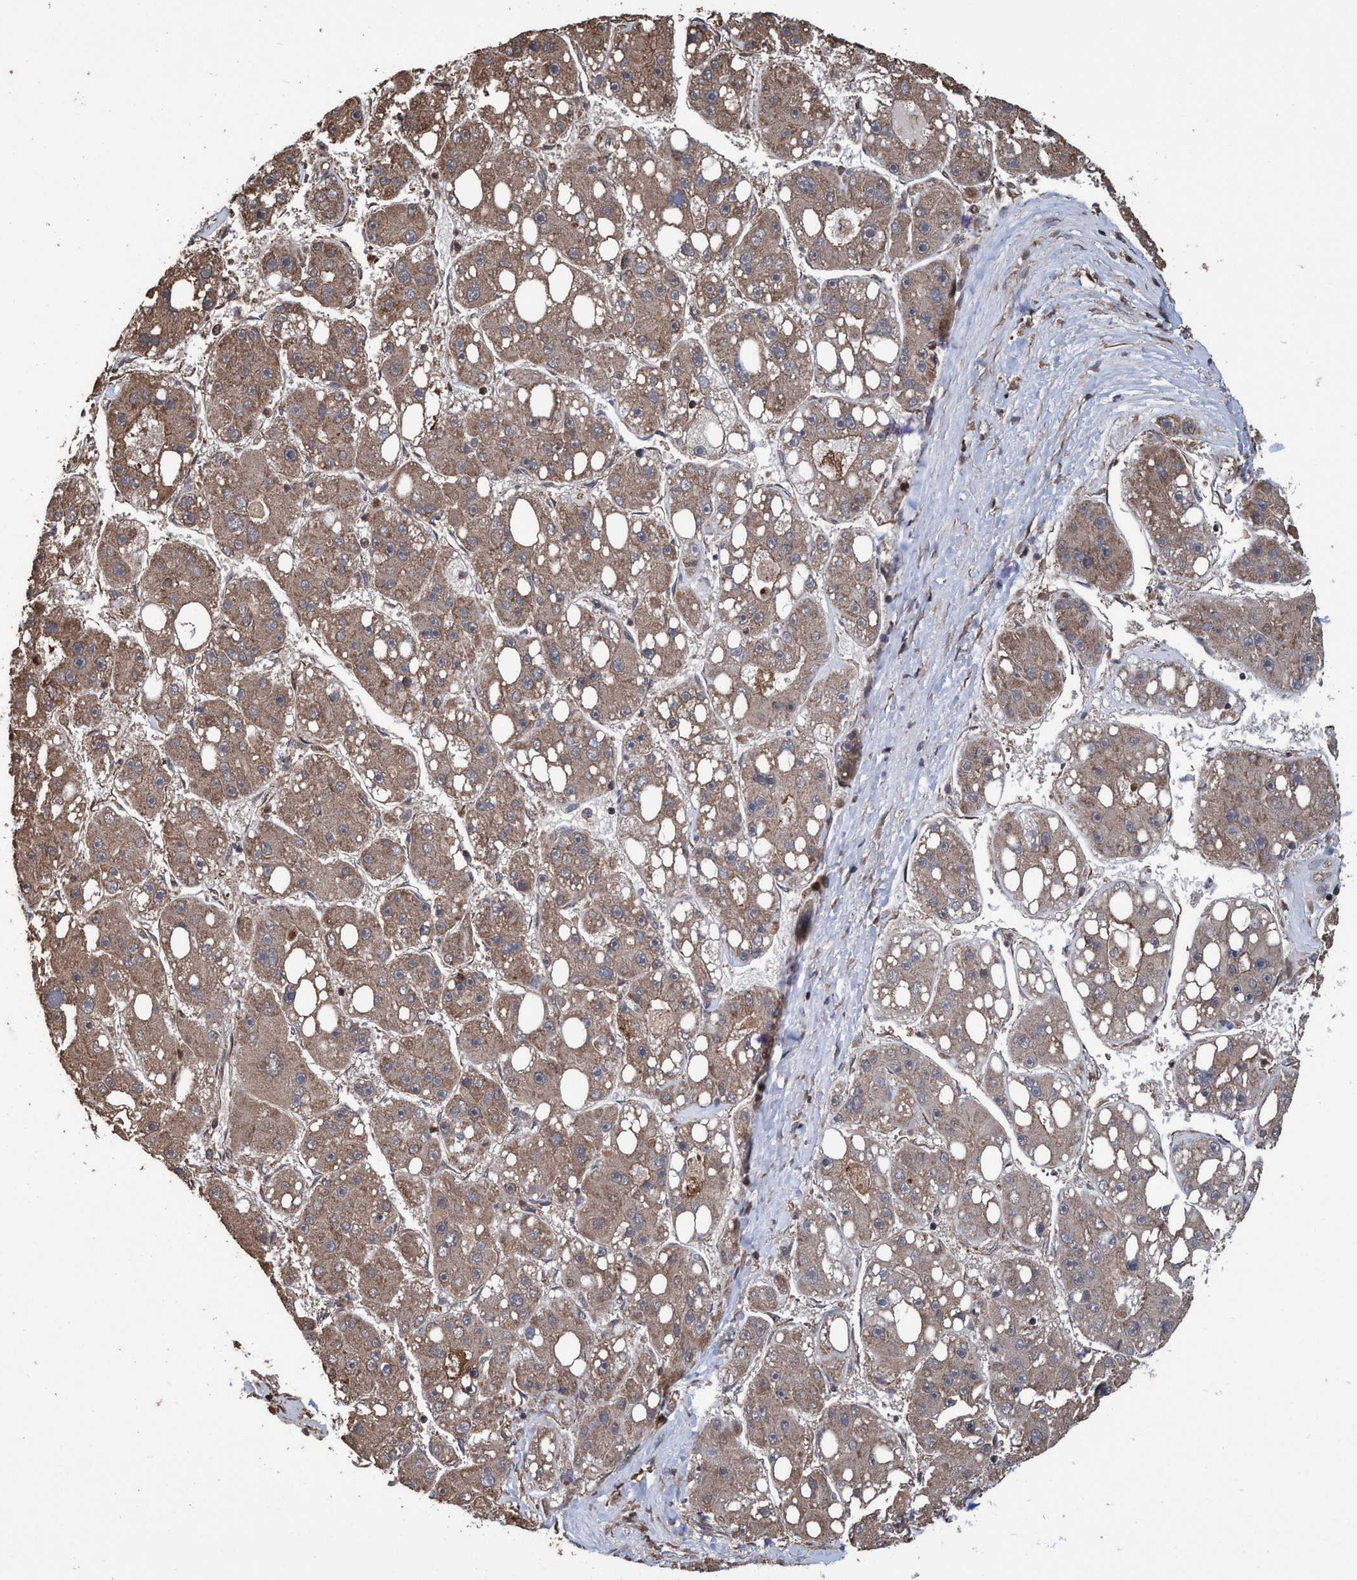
{"staining": {"intensity": "moderate", "quantity": ">75%", "location": "cytoplasmic/membranous"}, "tissue": "liver cancer", "cell_type": "Tumor cells", "image_type": "cancer", "snomed": [{"axis": "morphology", "description": "Carcinoma, Hepatocellular, NOS"}, {"axis": "topography", "description": "Liver"}], "caption": "A medium amount of moderate cytoplasmic/membranous positivity is identified in about >75% of tumor cells in liver cancer (hepatocellular carcinoma) tissue.", "gene": "TRPC7", "patient": {"sex": "female", "age": 61}}